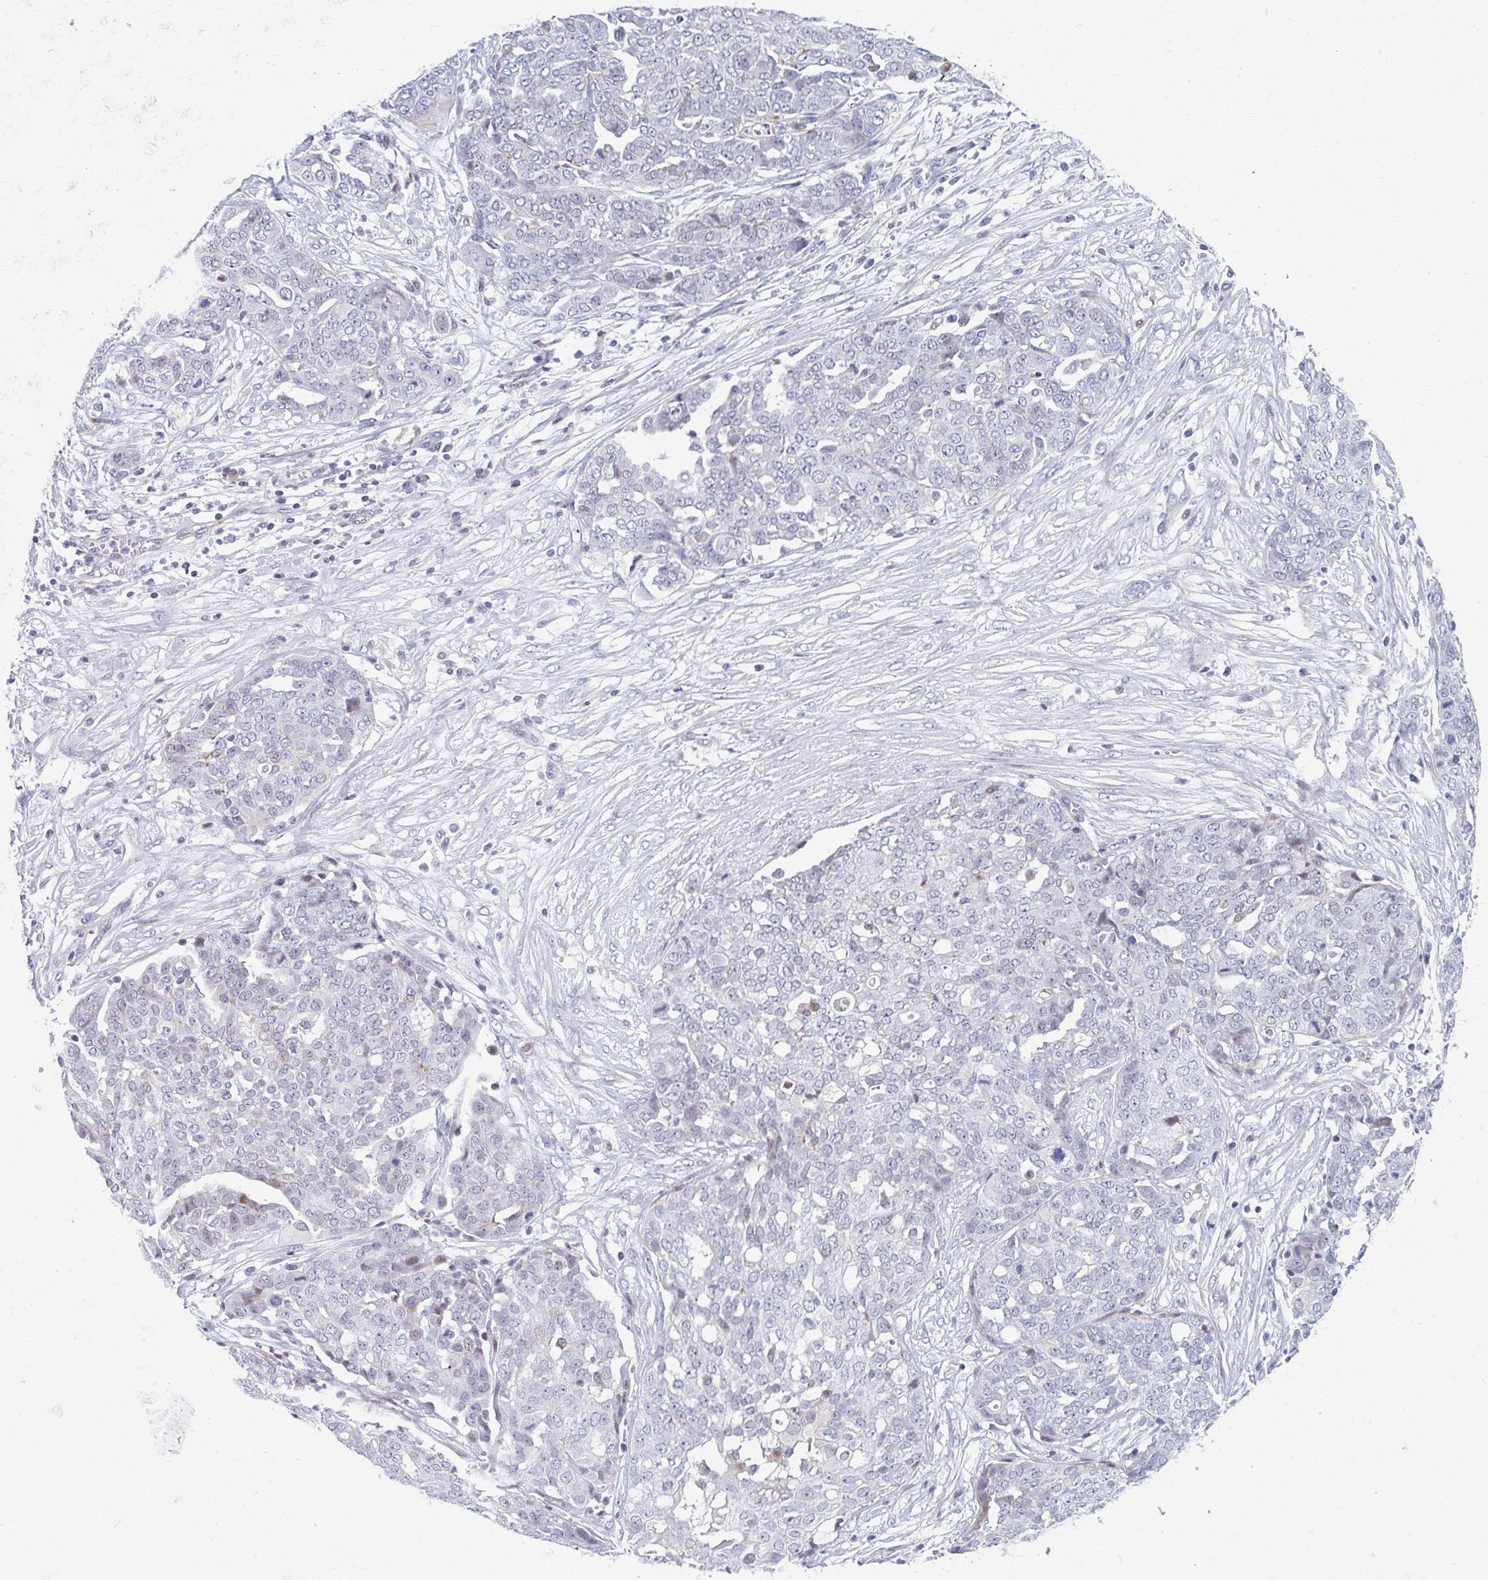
{"staining": {"intensity": "negative", "quantity": "none", "location": "none"}, "tissue": "ovarian cancer", "cell_type": "Tumor cells", "image_type": "cancer", "snomed": [{"axis": "morphology", "description": "Cystadenocarcinoma, serous, NOS"}, {"axis": "topography", "description": "Soft tissue"}, {"axis": "topography", "description": "Ovary"}], "caption": "Immunohistochemistry (IHC) histopathology image of human ovarian cancer stained for a protein (brown), which shows no positivity in tumor cells.", "gene": "ABHD16B", "patient": {"sex": "female", "age": 57}}